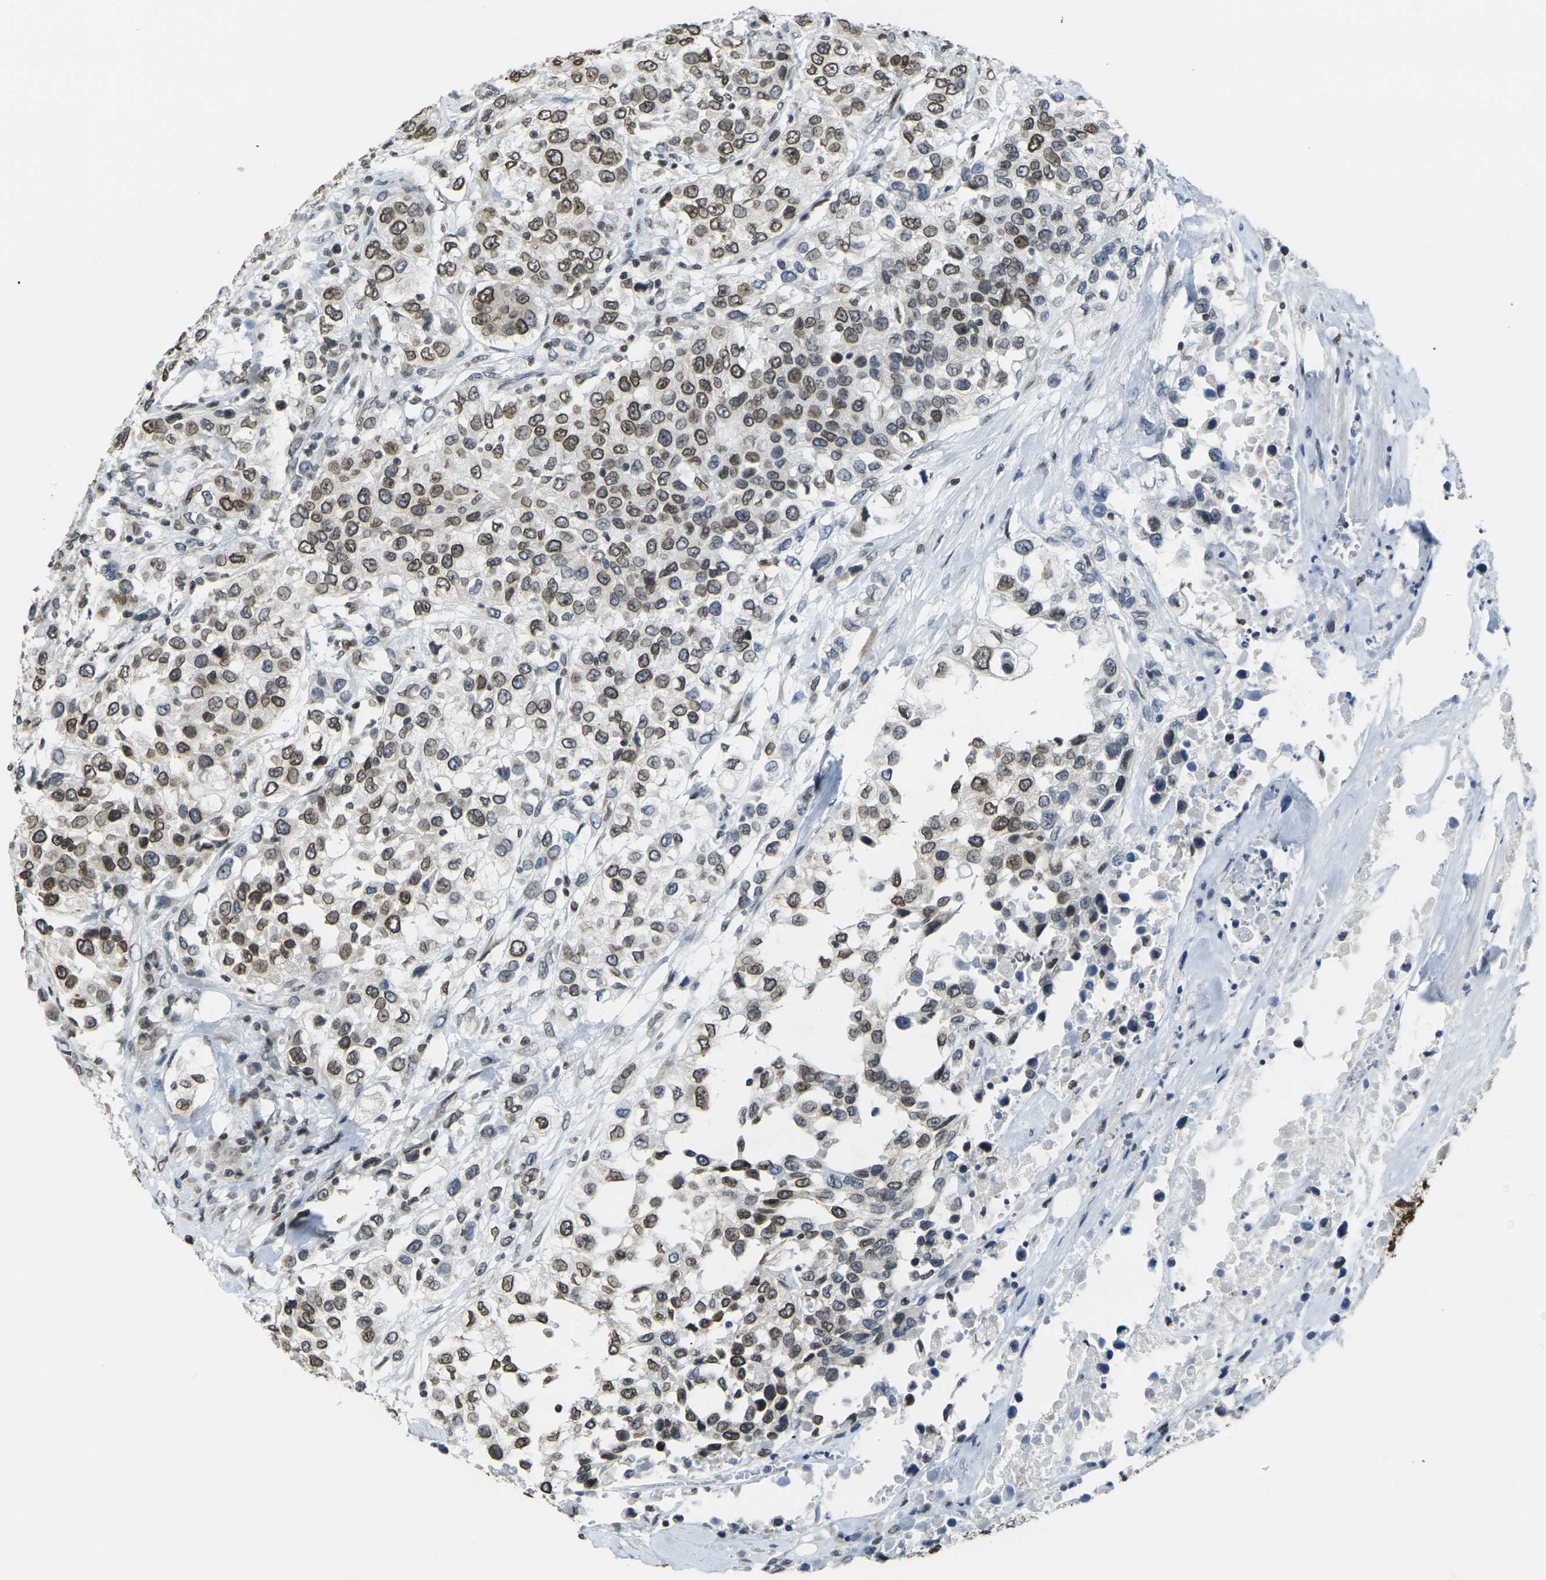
{"staining": {"intensity": "moderate", "quantity": ">75%", "location": "cytoplasmic/membranous,nuclear"}, "tissue": "urothelial cancer", "cell_type": "Tumor cells", "image_type": "cancer", "snomed": [{"axis": "morphology", "description": "Urothelial carcinoma, High grade"}, {"axis": "topography", "description": "Urinary bladder"}], "caption": "DAB immunohistochemical staining of human urothelial carcinoma (high-grade) reveals moderate cytoplasmic/membranous and nuclear protein staining in approximately >75% of tumor cells. (Brightfield microscopy of DAB IHC at high magnification).", "gene": "BRDT", "patient": {"sex": "female", "age": 80}}